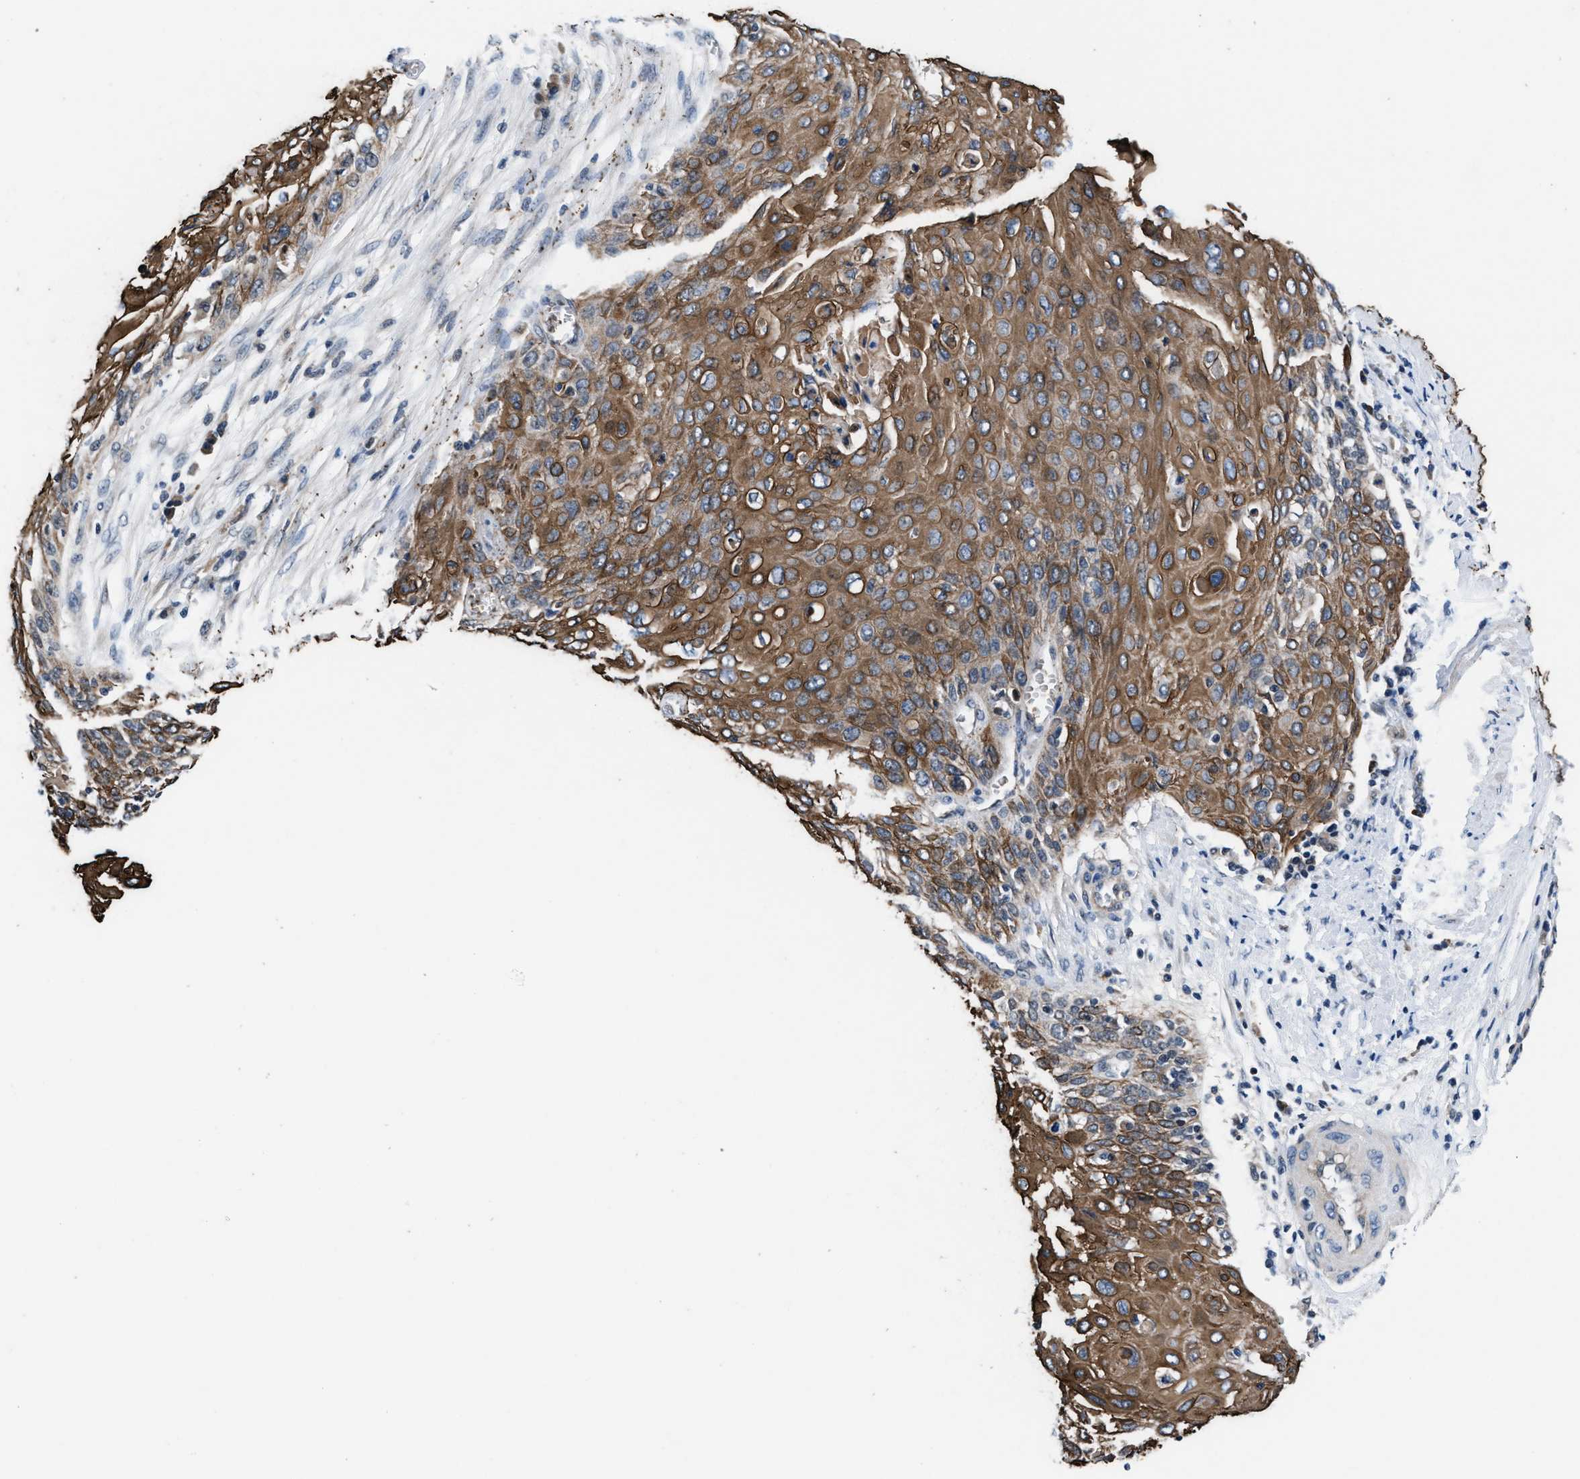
{"staining": {"intensity": "moderate", "quantity": ">75%", "location": "cytoplasmic/membranous"}, "tissue": "cervical cancer", "cell_type": "Tumor cells", "image_type": "cancer", "snomed": [{"axis": "morphology", "description": "Squamous cell carcinoma, NOS"}, {"axis": "topography", "description": "Cervix"}], "caption": "Cervical squamous cell carcinoma stained with a brown dye reveals moderate cytoplasmic/membranous positive positivity in approximately >75% of tumor cells.", "gene": "PRPSAP2", "patient": {"sex": "female", "age": 39}}